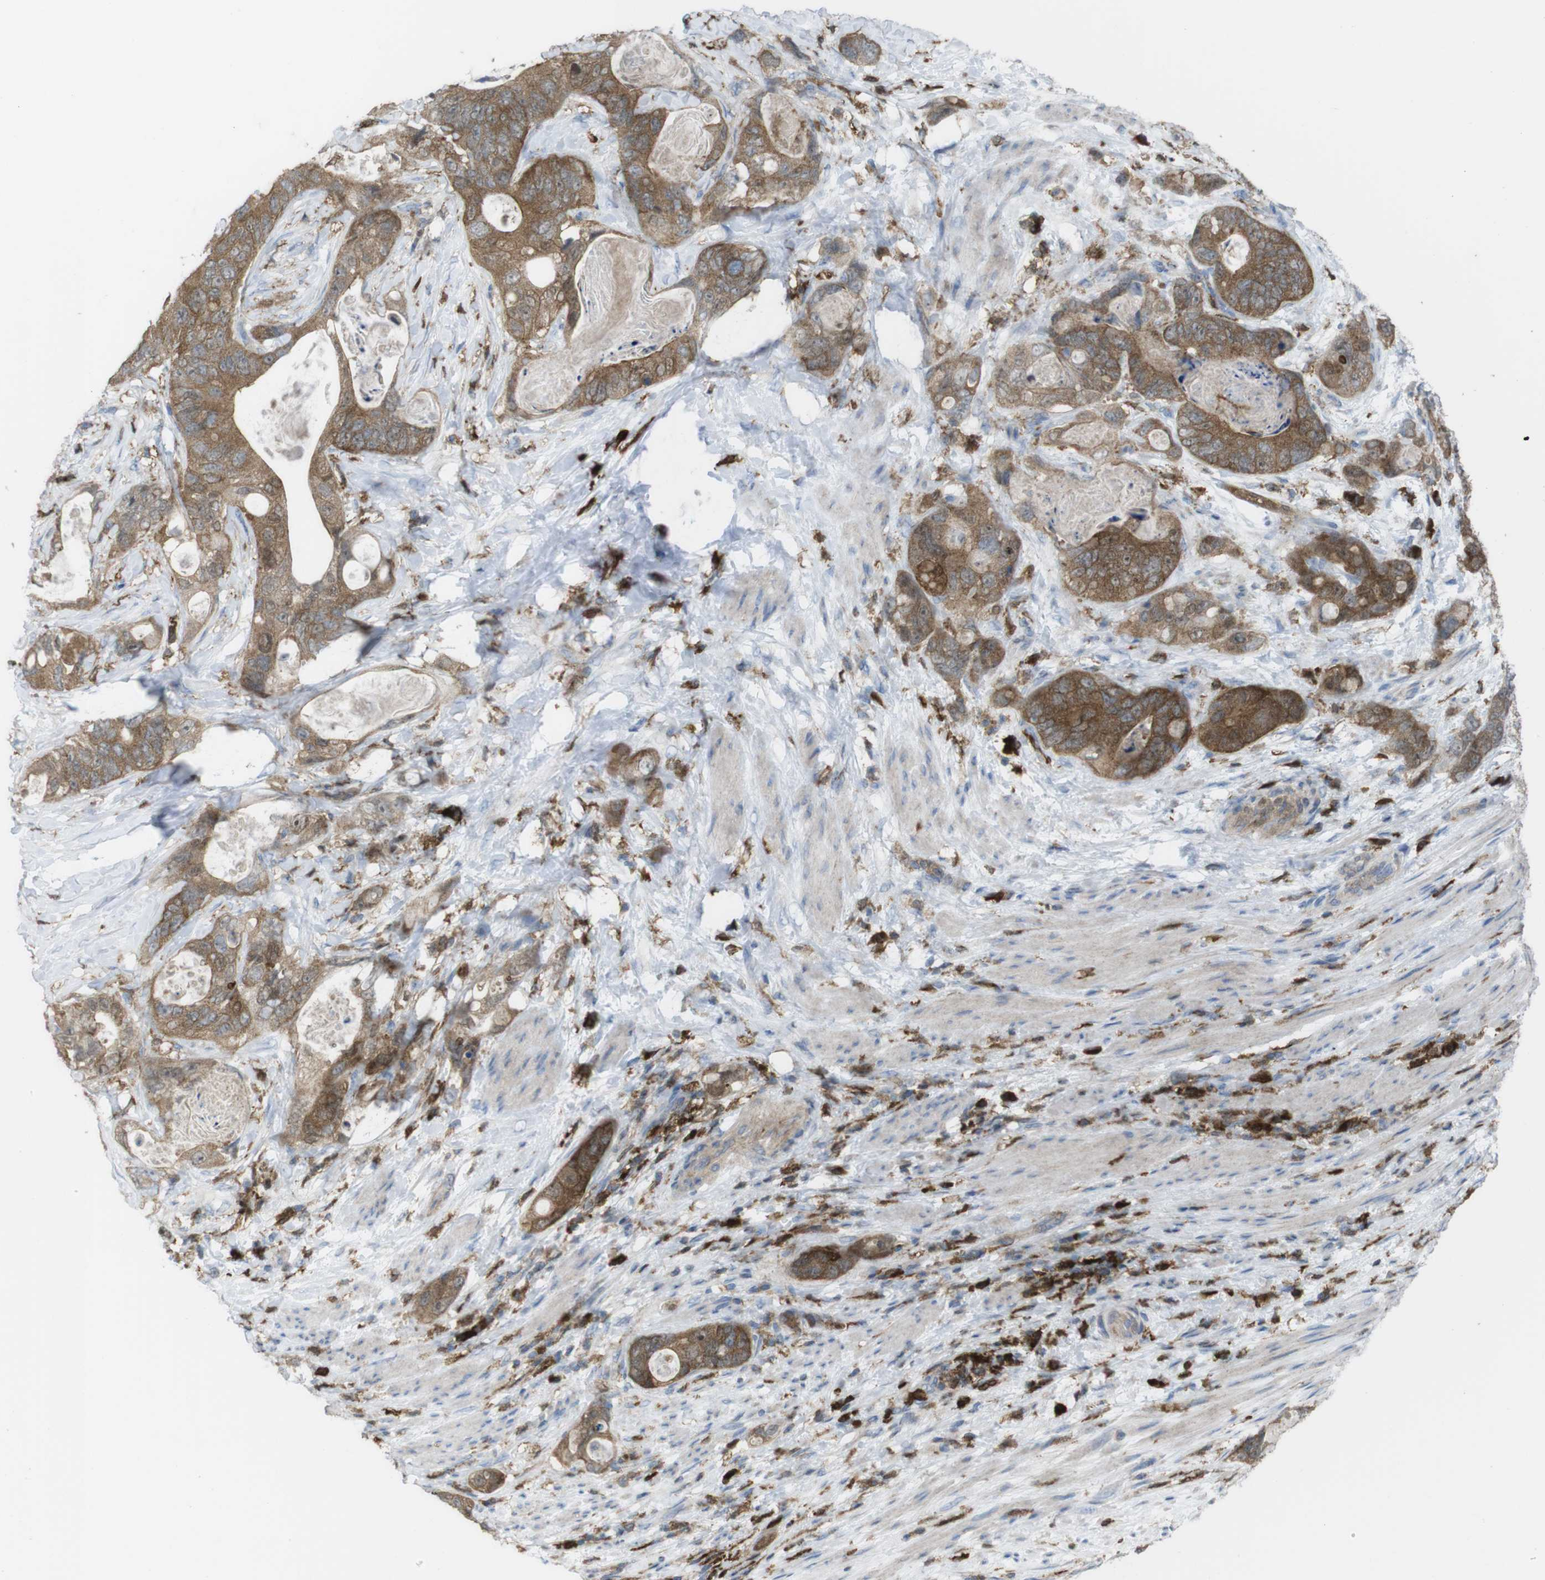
{"staining": {"intensity": "moderate", "quantity": ">75%", "location": "cytoplasmic/membranous"}, "tissue": "stomach cancer", "cell_type": "Tumor cells", "image_type": "cancer", "snomed": [{"axis": "morphology", "description": "Adenocarcinoma, NOS"}, {"axis": "topography", "description": "Stomach"}], "caption": "Stomach adenocarcinoma stained with immunohistochemistry exhibits moderate cytoplasmic/membranous positivity in about >75% of tumor cells.", "gene": "PRKCD", "patient": {"sex": "female", "age": 89}}